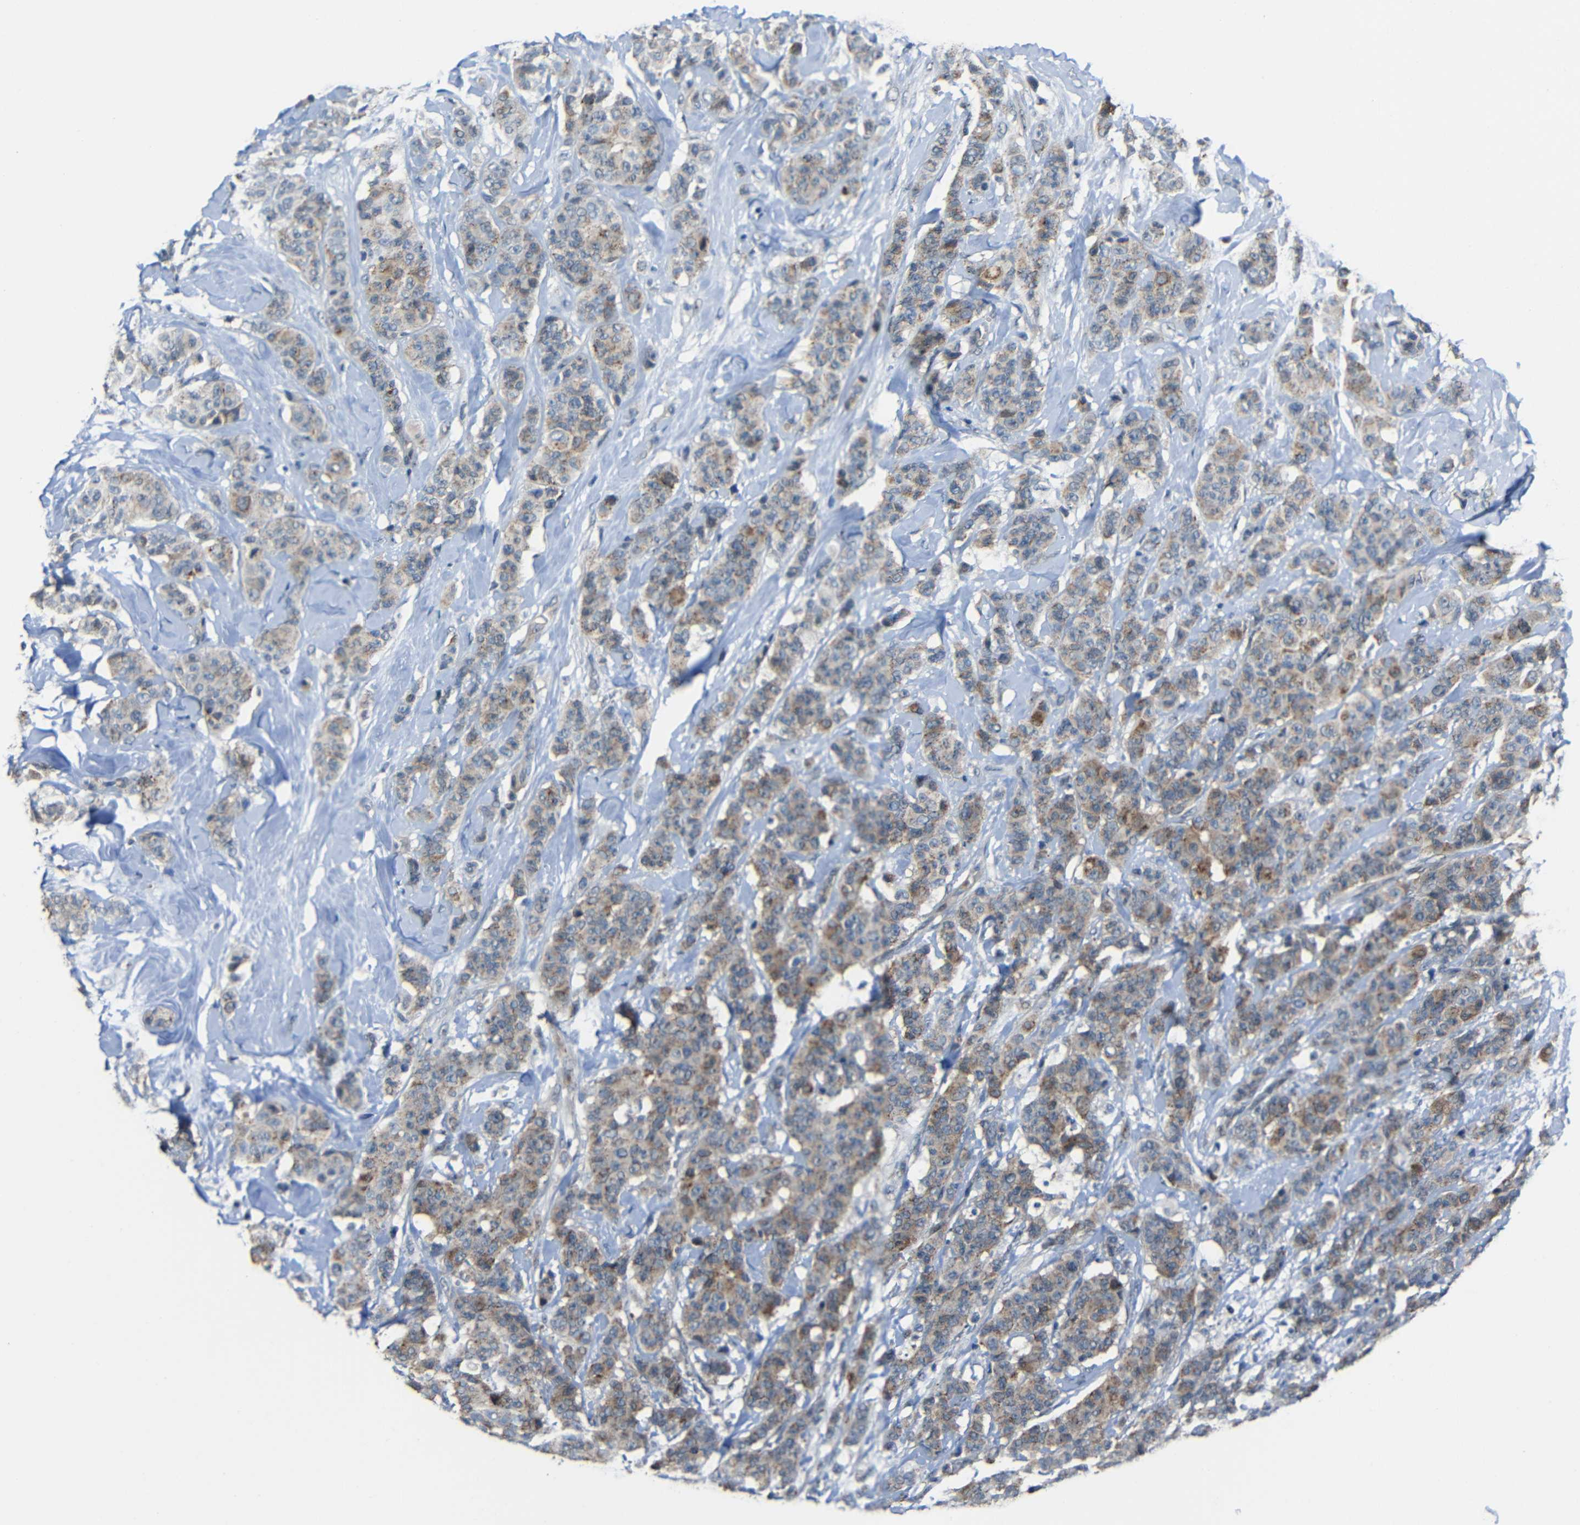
{"staining": {"intensity": "moderate", "quantity": ">75%", "location": "cytoplasmic/membranous"}, "tissue": "breast cancer", "cell_type": "Tumor cells", "image_type": "cancer", "snomed": [{"axis": "morphology", "description": "Normal tissue, NOS"}, {"axis": "morphology", "description": "Duct carcinoma"}, {"axis": "topography", "description": "Breast"}], "caption": "High-magnification brightfield microscopy of breast cancer stained with DAB (brown) and counterstained with hematoxylin (blue). tumor cells exhibit moderate cytoplasmic/membranous staining is present in about>75% of cells. The staining was performed using DAB, with brown indicating positive protein expression. Nuclei are stained blue with hematoxylin.", "gene": "DNAJC5", "patient": {"sex": "female", "age": 40}}